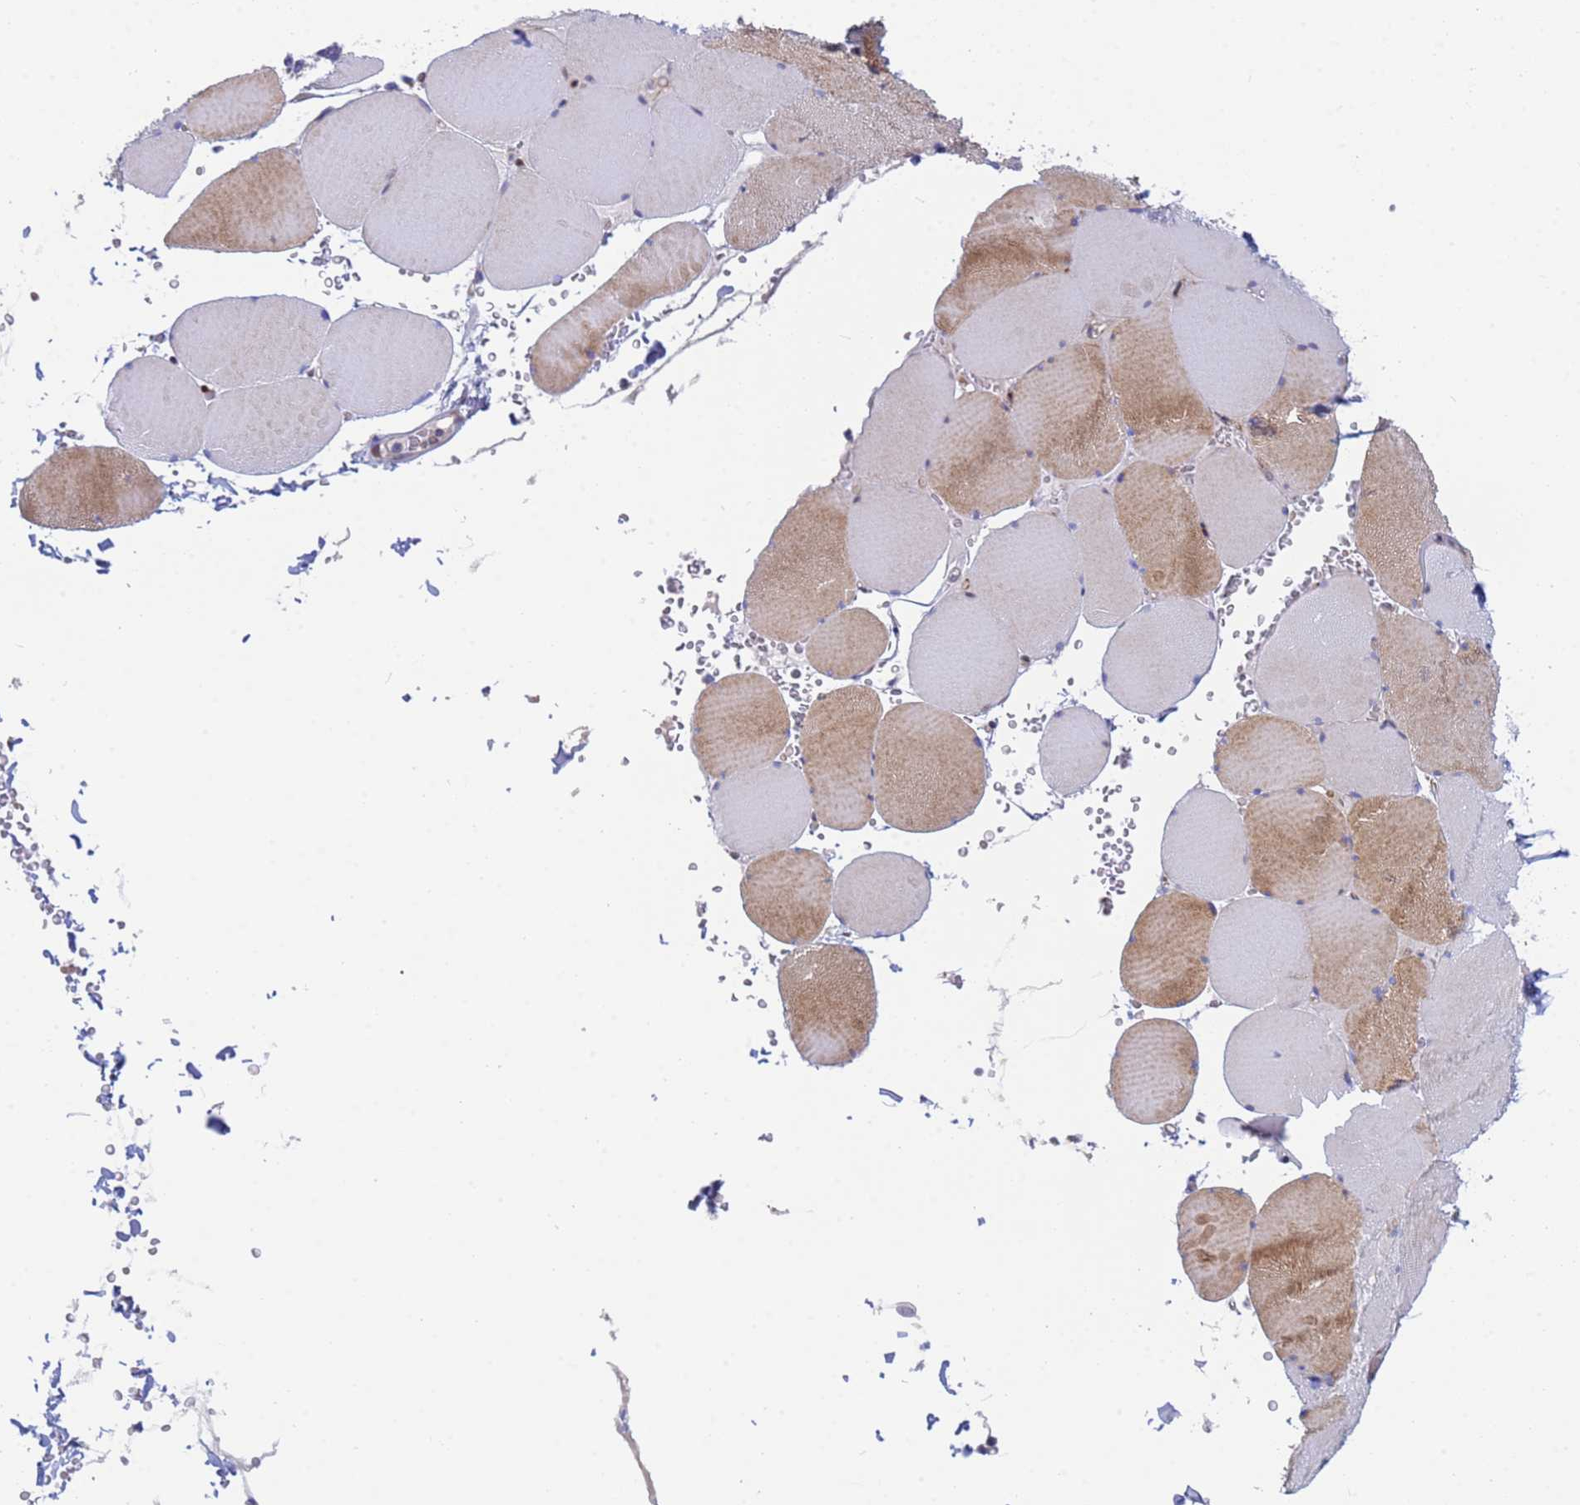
{"staining": {"intensity": "moderate", "quantity": "<25%", "location": "cytoplasmic/membranous"}, "tissue": "skeletal muscle", "cell_type": "Myocytes", "image_type": "normal", "snomed": [{"axis": "morphology", "description": "Normal tissue, NOS"}, {"axis": "topography", "description": "Skeletal muscle"}, {"axis": "topography", "description": "Head-Neck"}], "caption": "Protein expression analysis of benign human skeletal muscle reveals moderate cytoplasmic/membranous positivity in approximately <25% of myocytes. (brown staining indicates protein expression, while blue staining denotes nuclei).", "gene": "PPP6R1", "patient": {"sex": "male", "age": 66}}